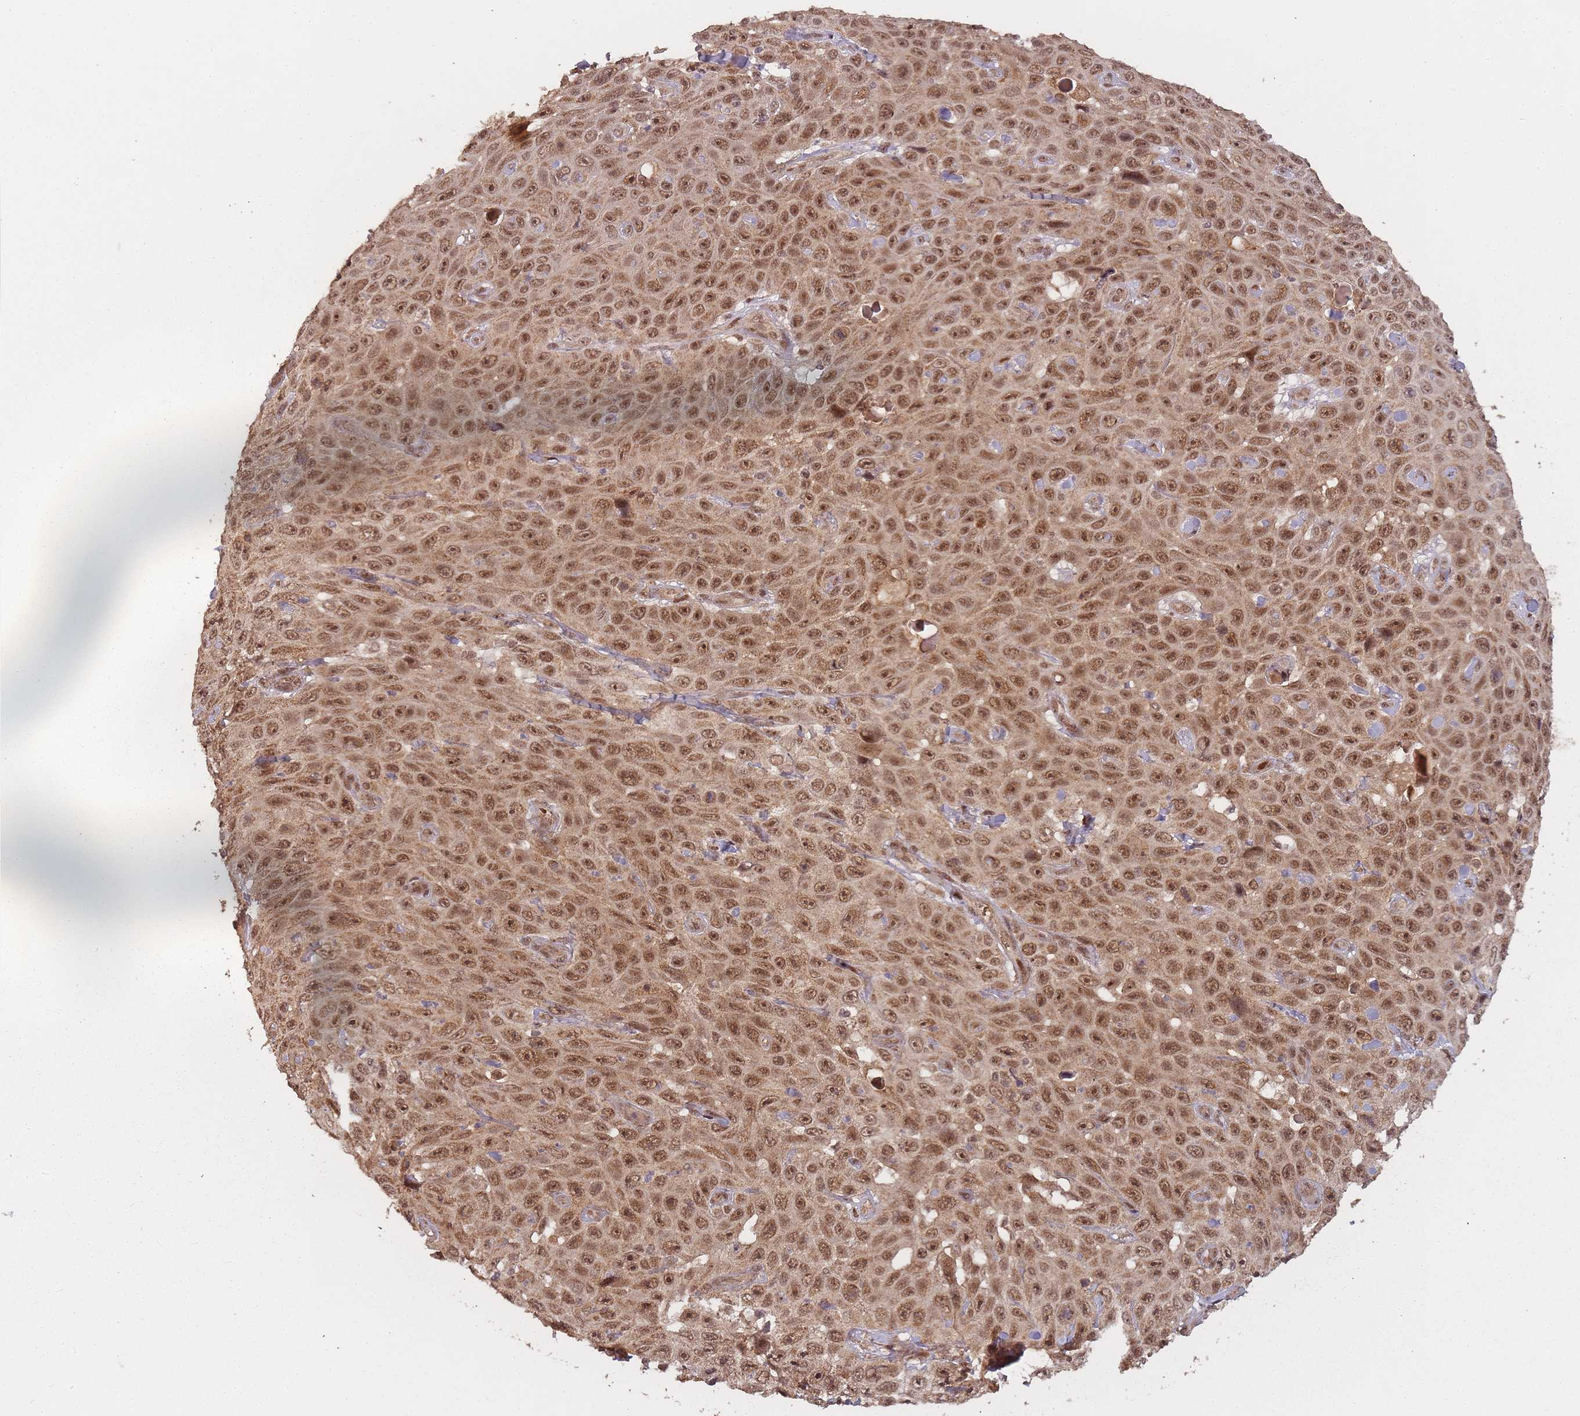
{"staining": {"intensity": "moderate", "quantity": ">75%", "location": "cytoplasmic/membranous,nuclear"}, "tissue": "skin cancer", "cell_type": "Tumor cells", "image_type": "cancer", "snomed": [{"axis": "morphology", "description": "Squamous cell carcinoma, NOS"}, {"axis": "topography", "description": "Skin"}], "caption": "Skin cancer (squamous cell carcinoma) stained for a protein shows moderate cytoplasmic/membranous and nuclear positivity in tumor cells. (IHC, brightfield microscopy, high magnification).", "gene": "ZNF497", "patient": {"sex": "male", "age": 82}}